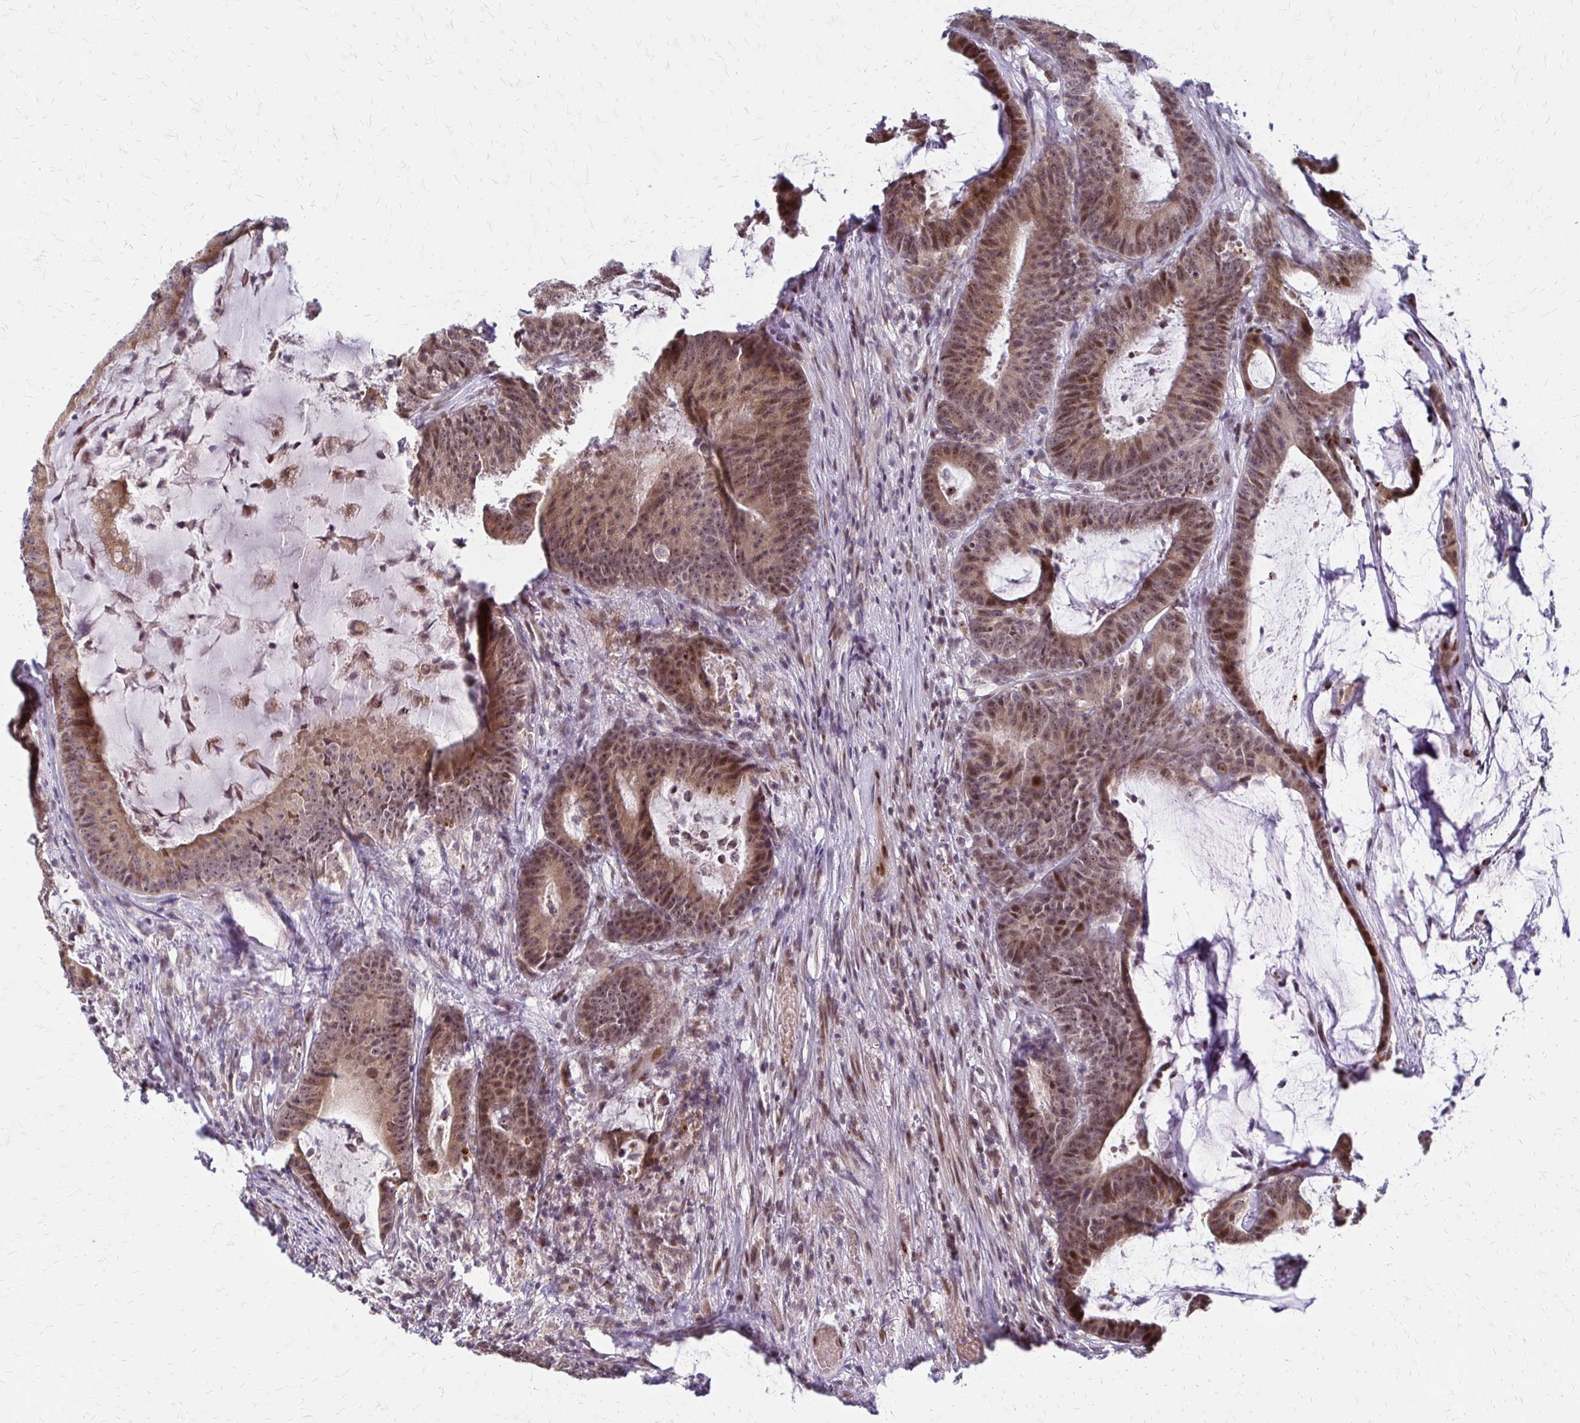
{"staining": {"intensity": "moderate", "quantity": ">75%", "location": "cytoplasmic/membranous,nuclear"}, "tissue": "colorectal cancer", "cell_type": "Tumor cells", "image_type": "cancer", "snomed": [{"axis": "morphology", "description": "Adenocarcinoma, NOS"}, {"axis": "topography", "description": "Colon"}], "caption": "Tumor cells reveal medium levels of moderate cytoplasmic/membranous and nuclear expression in about >75% of cells in colorectal cancer.", "gene": "TRIR", "patient": {"sex": "female", "age": 78}}